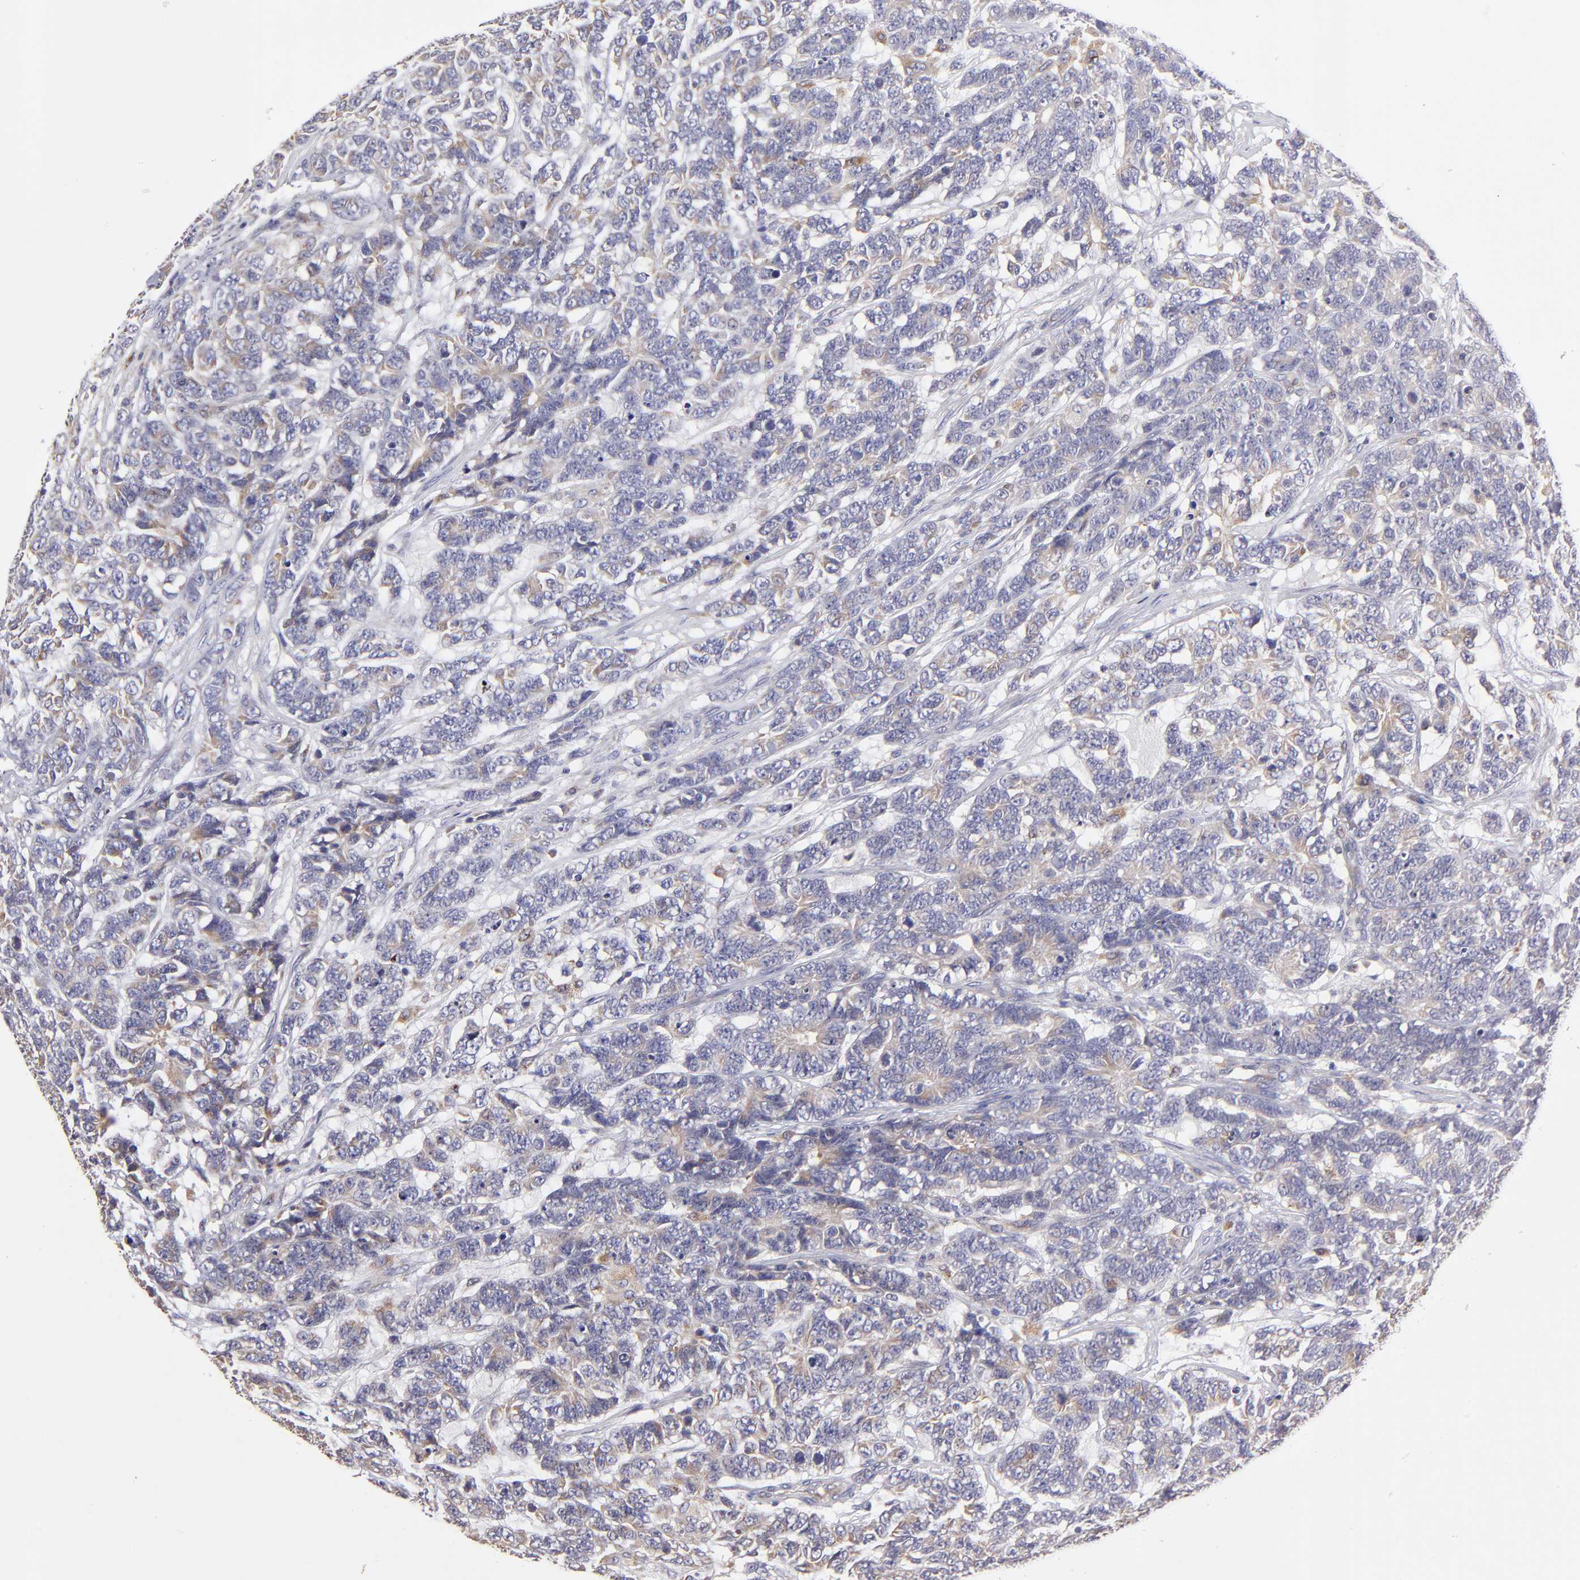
{"staining": {"intensity": "weak", "quantity": "25%-75%", "location": "cytoplasmic/membranous"}, "tissue": "testis cancer", "cell_type": "Tumor cells", "image_type": "cancer", "snomed": [{"axis": "morphology", "description": "Carcinoma, Embryonal, NOS"}, {"axis": "topography", "description": "Testis"}], "caption": "The histopathology image displays staining of testis cancer, revealing weak cytoplasmic/membranous protein staining (brown color) within tumor cells.", "gene": "GCSAM", "patient": {"sex": "male", "age": 26}}